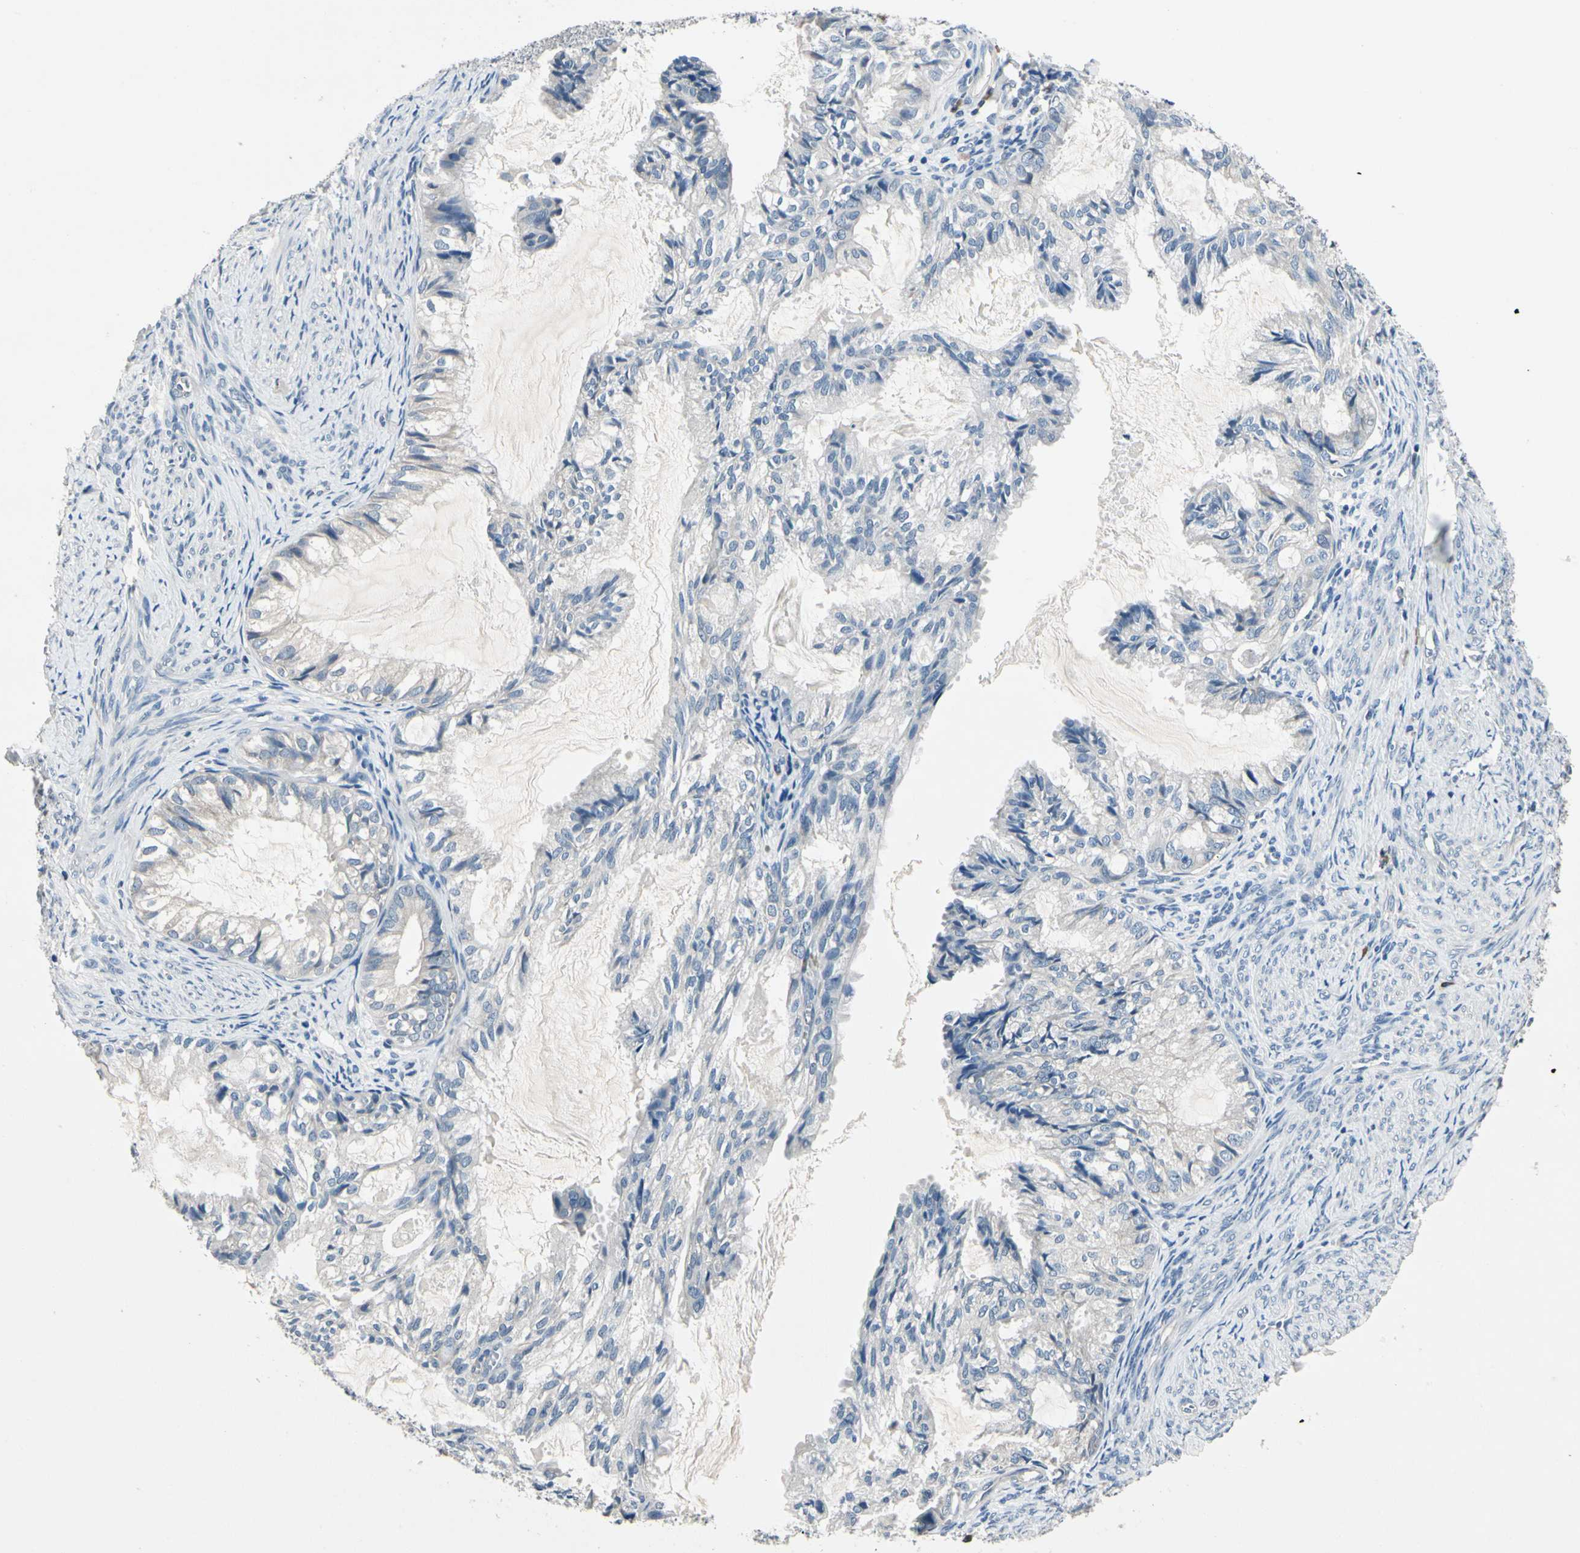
{"staining": {"intensity": "negative", "quantity": "none", "location": "none"}, "tissue": "cervical cancer", "cell_type": "Tumor cells", "image_type": "cancer", "snomed": [{"axis": "morphology", "description": "Normal tissue, NOS"}, {"axis": "morphology", "description": "Adenocarcinoma, NOS"}, {"axis": "topography", "description": "Cervix"}, {"axis": "topography", "description": "Endometrium"}], "caption": "This is a micrograph of immunohistochemistry staining of cervical cancer (adenocarcinoma), which shows no expression in tumor cells. (Brightfield microscopy of DAB (3,3'-diaminobenzidine) immunohistochemistry (IHC) at high magnification).", "gene": "SELENOK", "patient": {"sex": "female", "age": 86}}